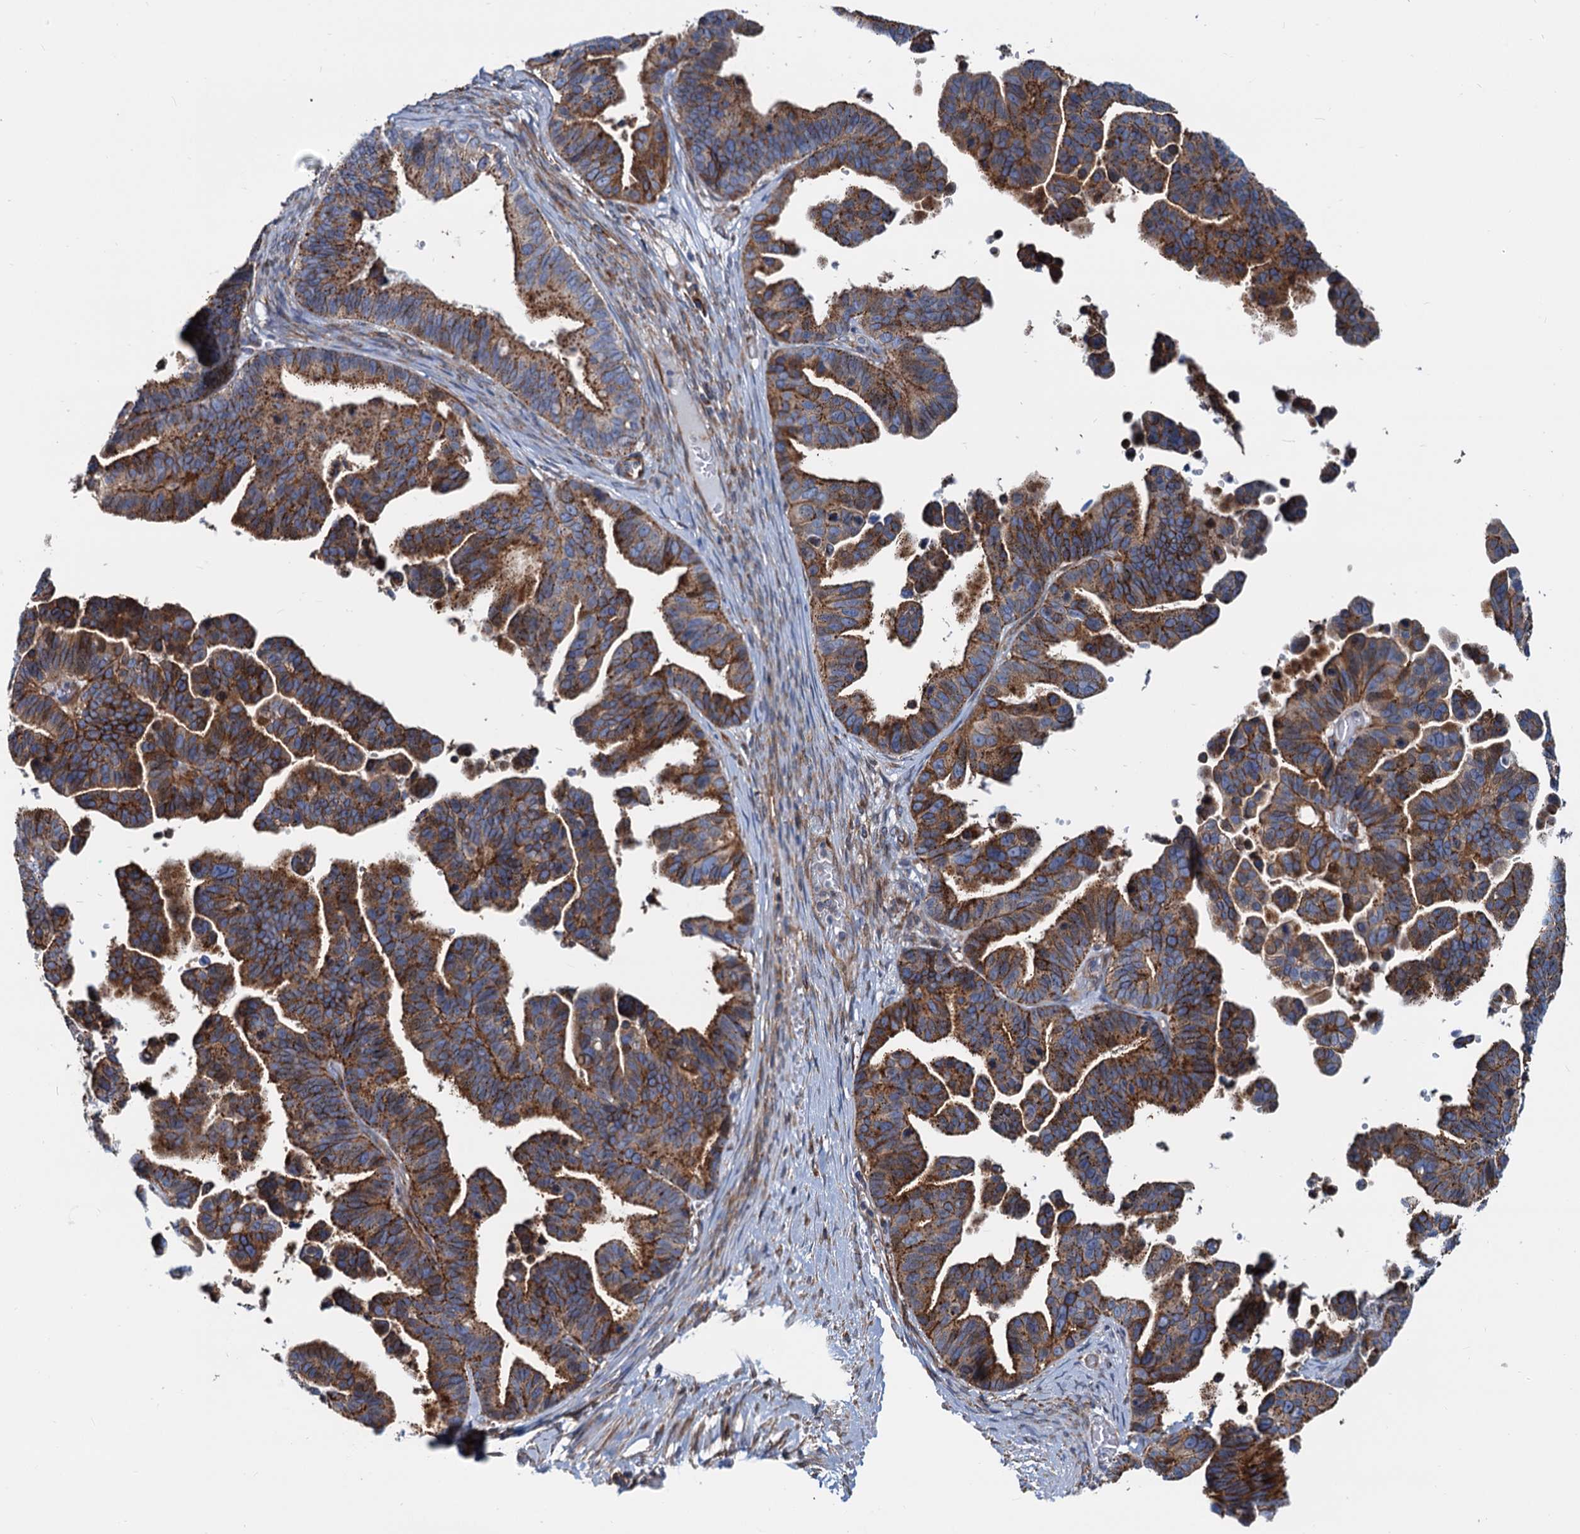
{"staining": {"intensity": "moderate", "quantity": ">75%", "location": "cytoplasmic/membranous"}, "tissue": "ovarian cancer", "cell_type": "Tumor cells", "image_type": "cancer", "snomed": [{"axis": "morphology", "description": "Cystadenocarcinoma, serous, NOS"}, {"axis": "topography", "description": "Ovary"}], "caption": "Tumor cells reveal moderate cytoplasmic/membranous positivity in about >75% of cells in serous cystadenocarcinoma (ovarian).", "gene": "PSEN1", "patient": {"sex": "female", "age": 56}}